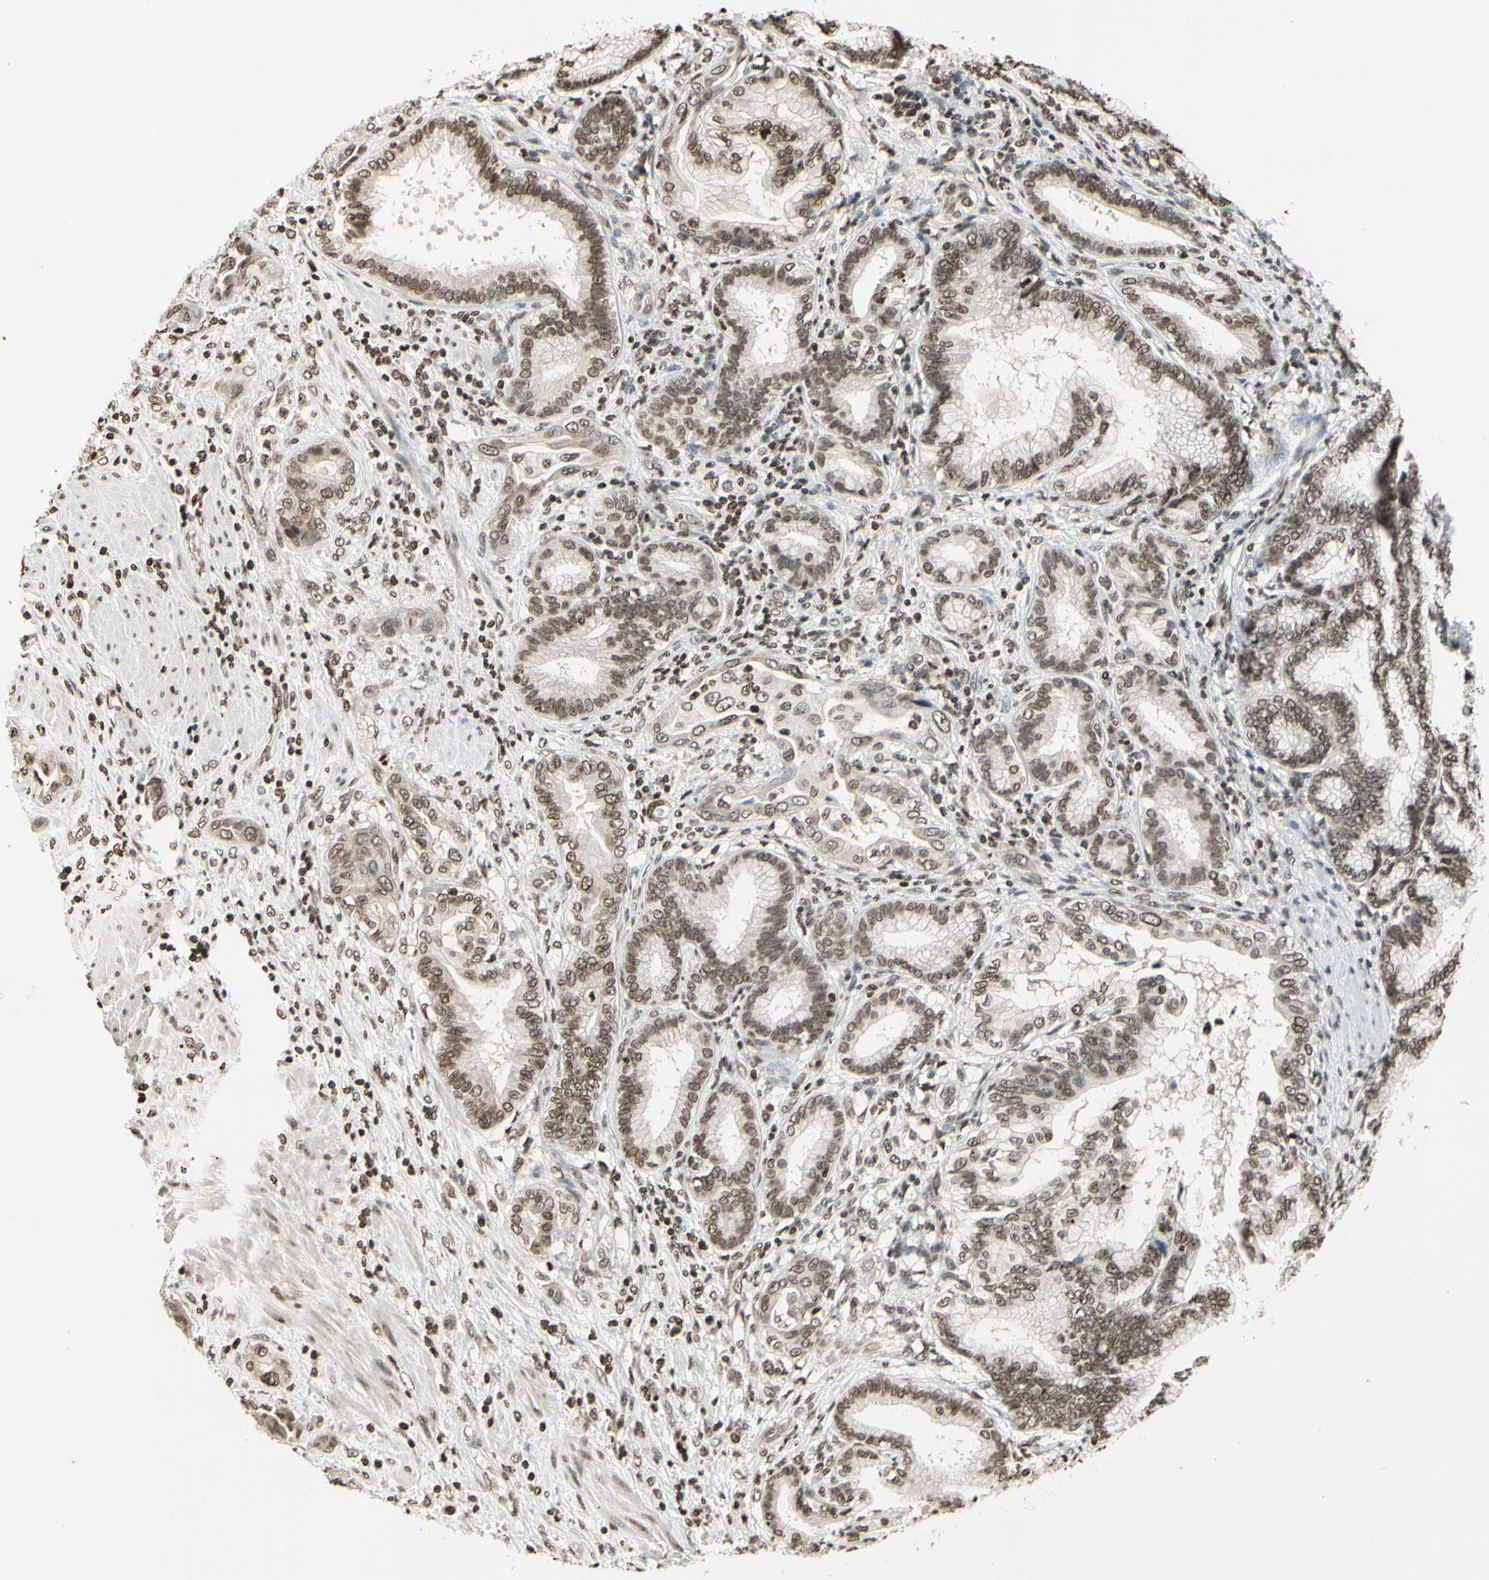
{"staining": {"intensity": "moderate", "quantity": ">75%", "location": "nuclear"}, "tissue": "pancreatic cancer", "cell_type": "Tumor cells", "image_type": "cancer", "snomed": [{"axis": "morphology", "description": "Adenocarcinoma, NOS"}, {"axis": "topography", "description": "Pancreas"}], "caption": "A brown stain labels moderate nuclear expression of a protein in pancreatic cancer tumor cells.", "gene": "RORA", "patient": {"sex": "female", "age": 64}}